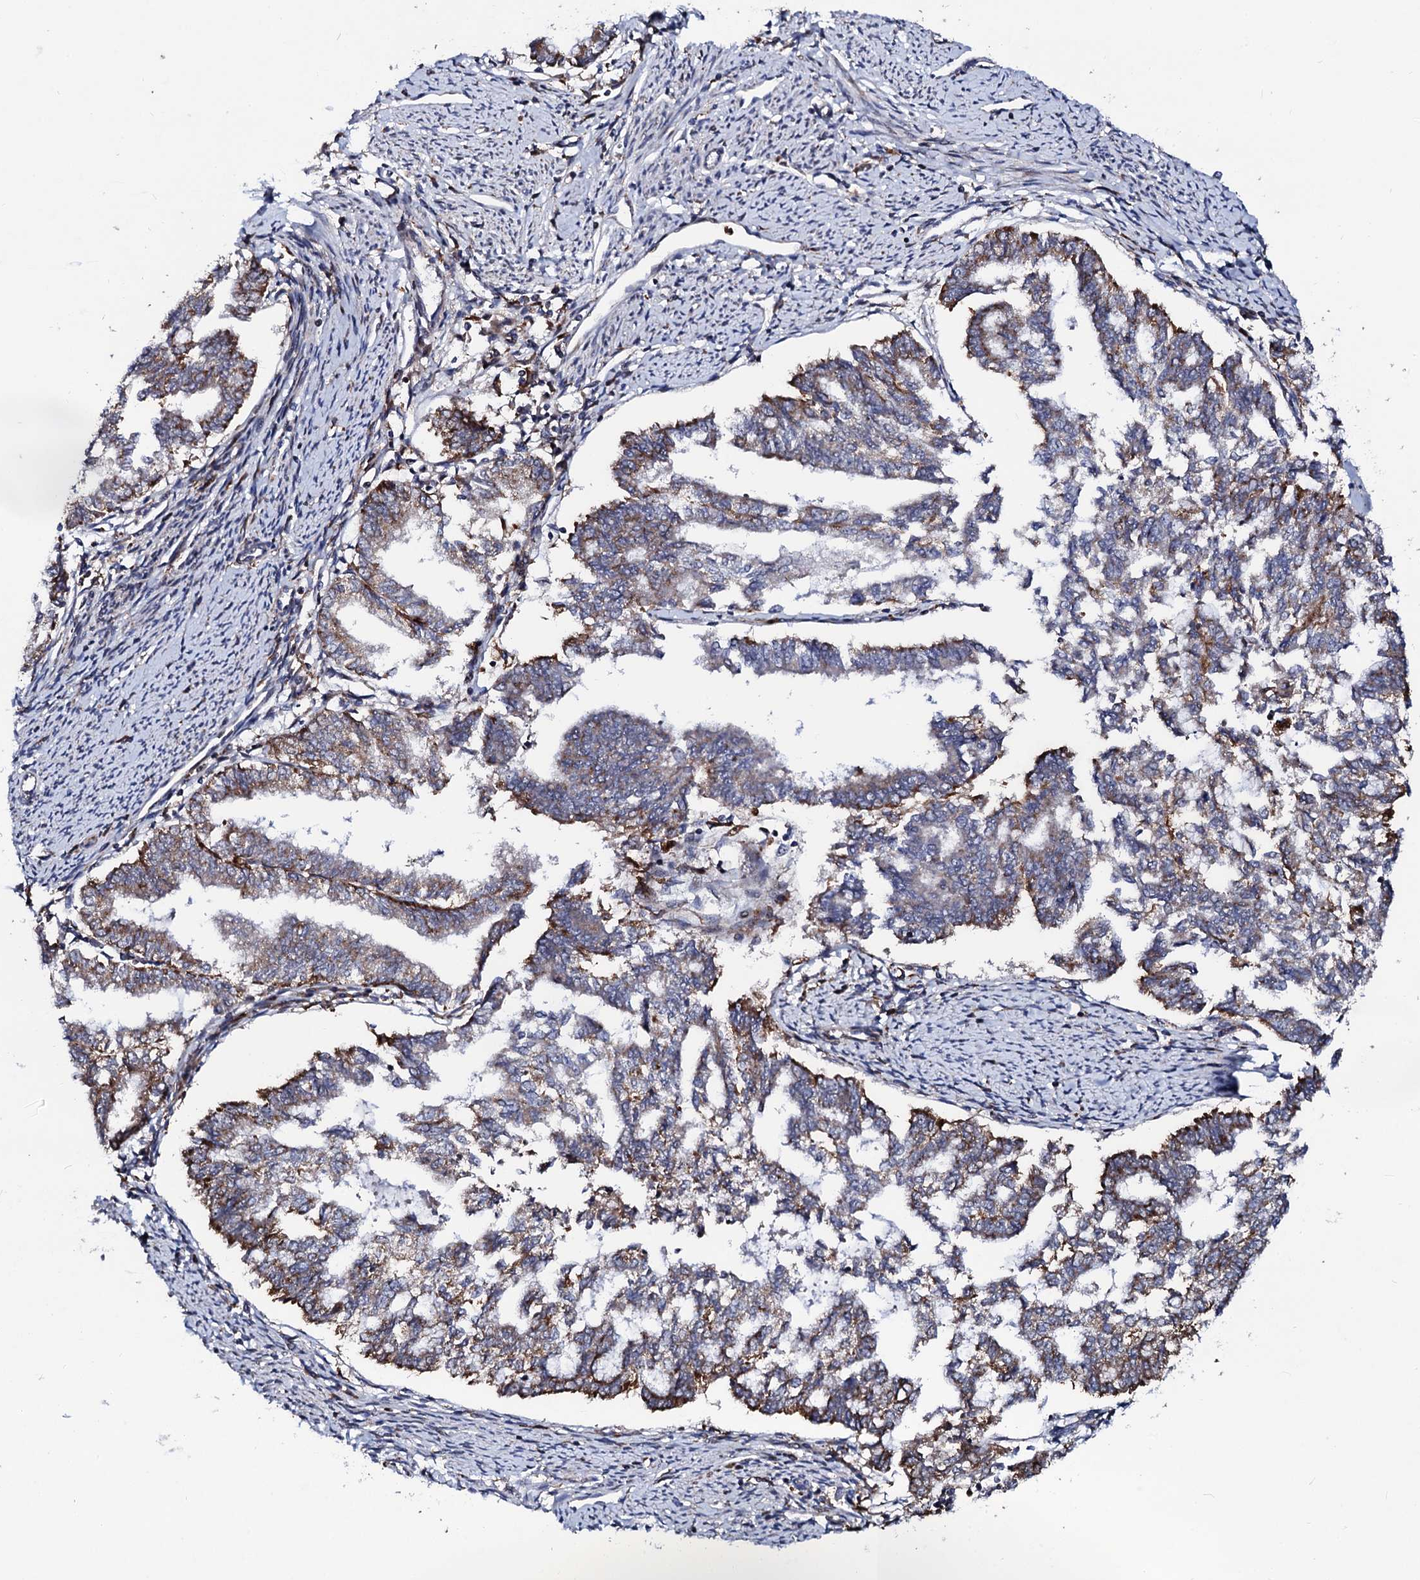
{"staining": {"intensity": "moderate", "quantity": ">75%", "location": "cytoplasmic/membranous"}, "tissue": "endometrial cancer", "cell_type": "Tumor cells", "image_type": "cancer", "snomed": [{"axis": "morphology", "description": "Adenocarcinoma, NOS"}, {"axis": "topography", "description": "Endometrium"}], "caption": "DAB (3,3'-diaminobenzidine) immunohistochemical staining of human adenocarcinoma (endometrial) shows moderate cytoplasmic/membranous protein positivity in about >75% of tumor cells.", "gene": "TCIRG1", "patient": {"sex": "female", "age": 79}}